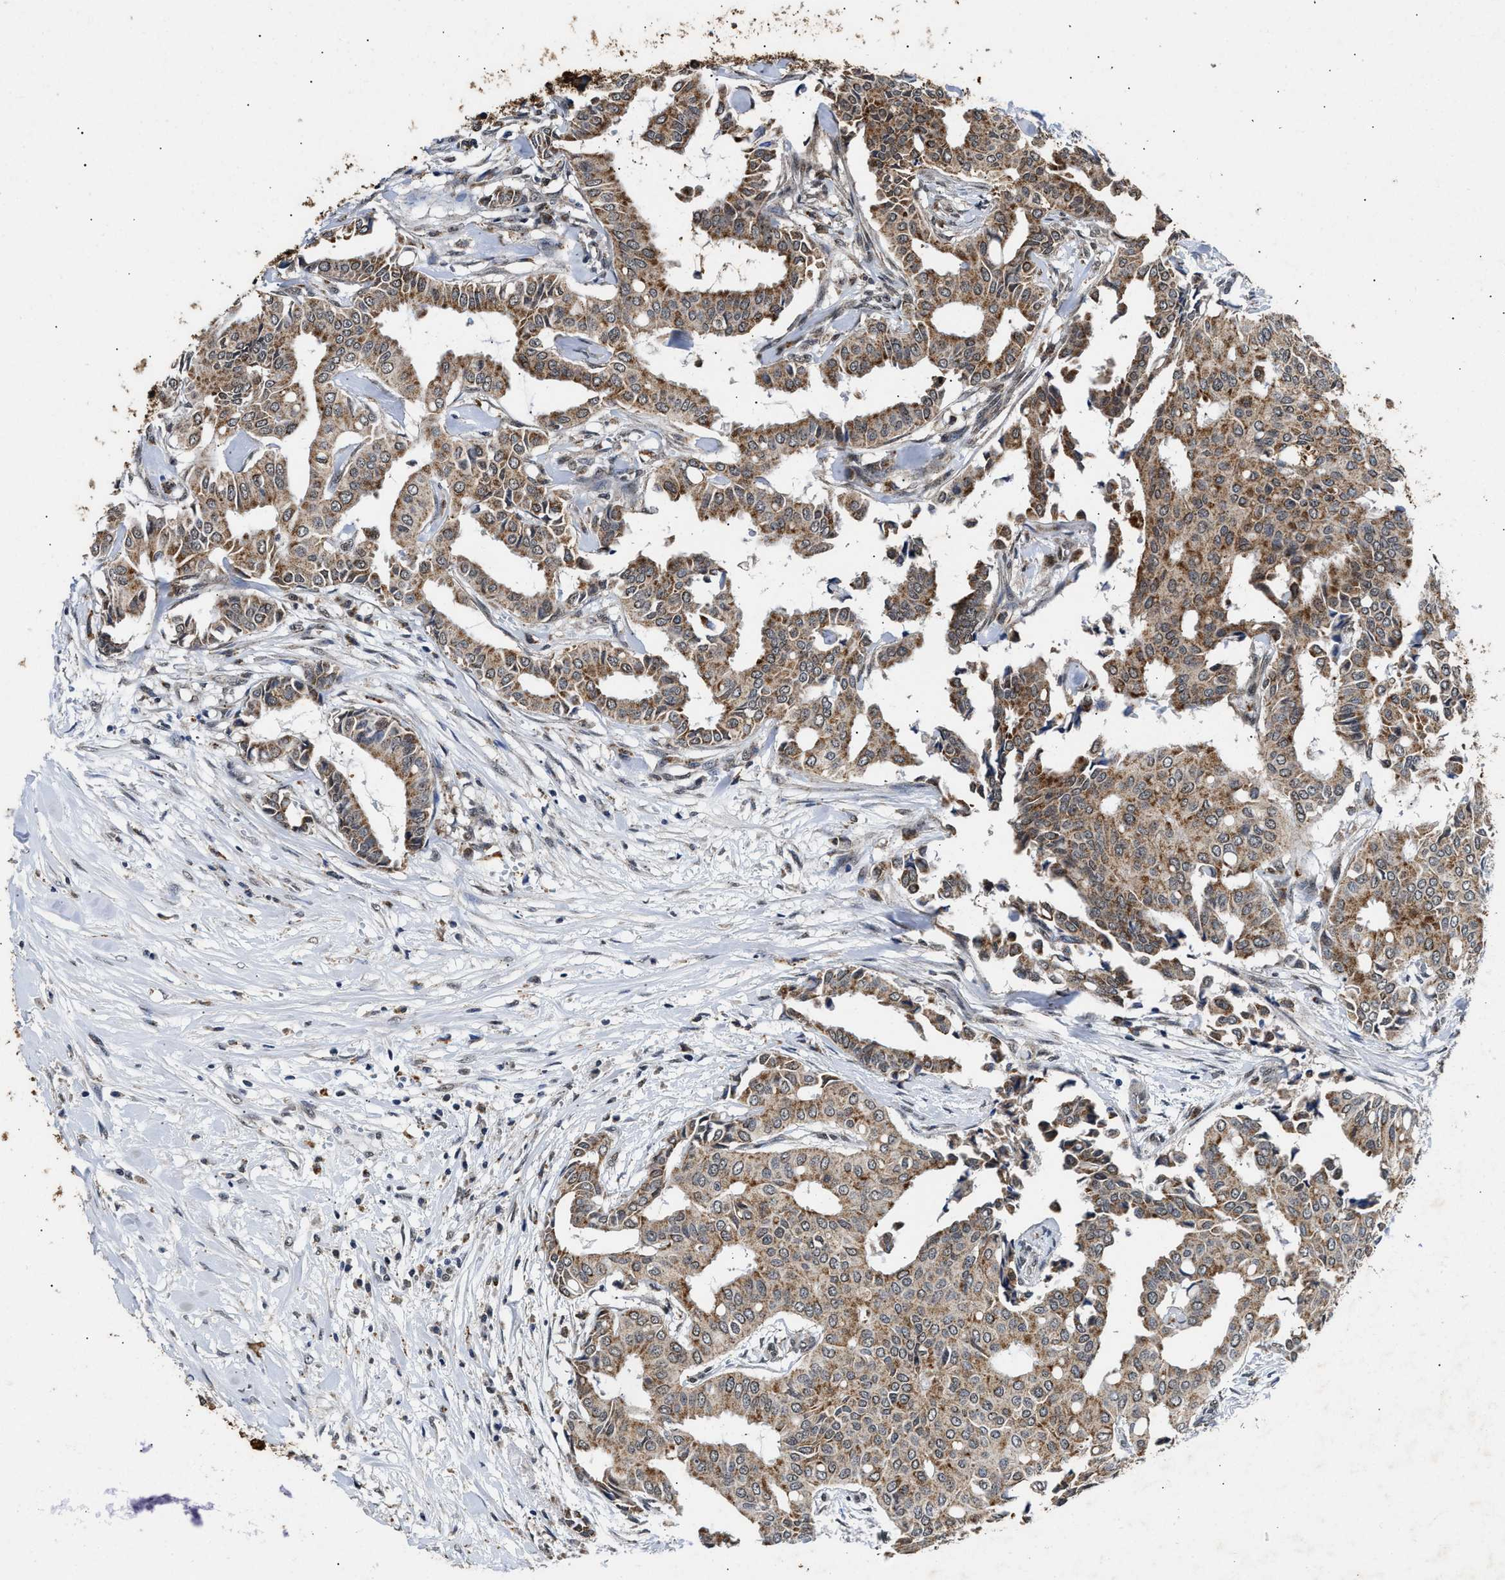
{"staining": {"intensity": "moderate", "quantity": ">75%", "location": "cytoplasmic/membranous"}, "tissue": "head and neck cancer", "cell_type": "Tumor cells", "image_type": "cancer", "snomed": [{"axis": "morphology", "description": "Adenocarcinoma, NOS"}, {"axis": "topography", "description": "Salivary gland"}, {"axis": "topography", "description": "Head-Neck"}], "caption": "Immunohistochemical staining of head and neck adenocarcinoma exhibits moderate cytoplasmic/membranous protein positivity in approximately >75% of tumor cells. Using DAB (3,3'-diaminobenzidine) (brown) and hematoxylin (blue) stains, captured at high magnification using brightfield microscopy.", "gene": "ACOX1", "patient": {"sex": "female", "age": 59}}